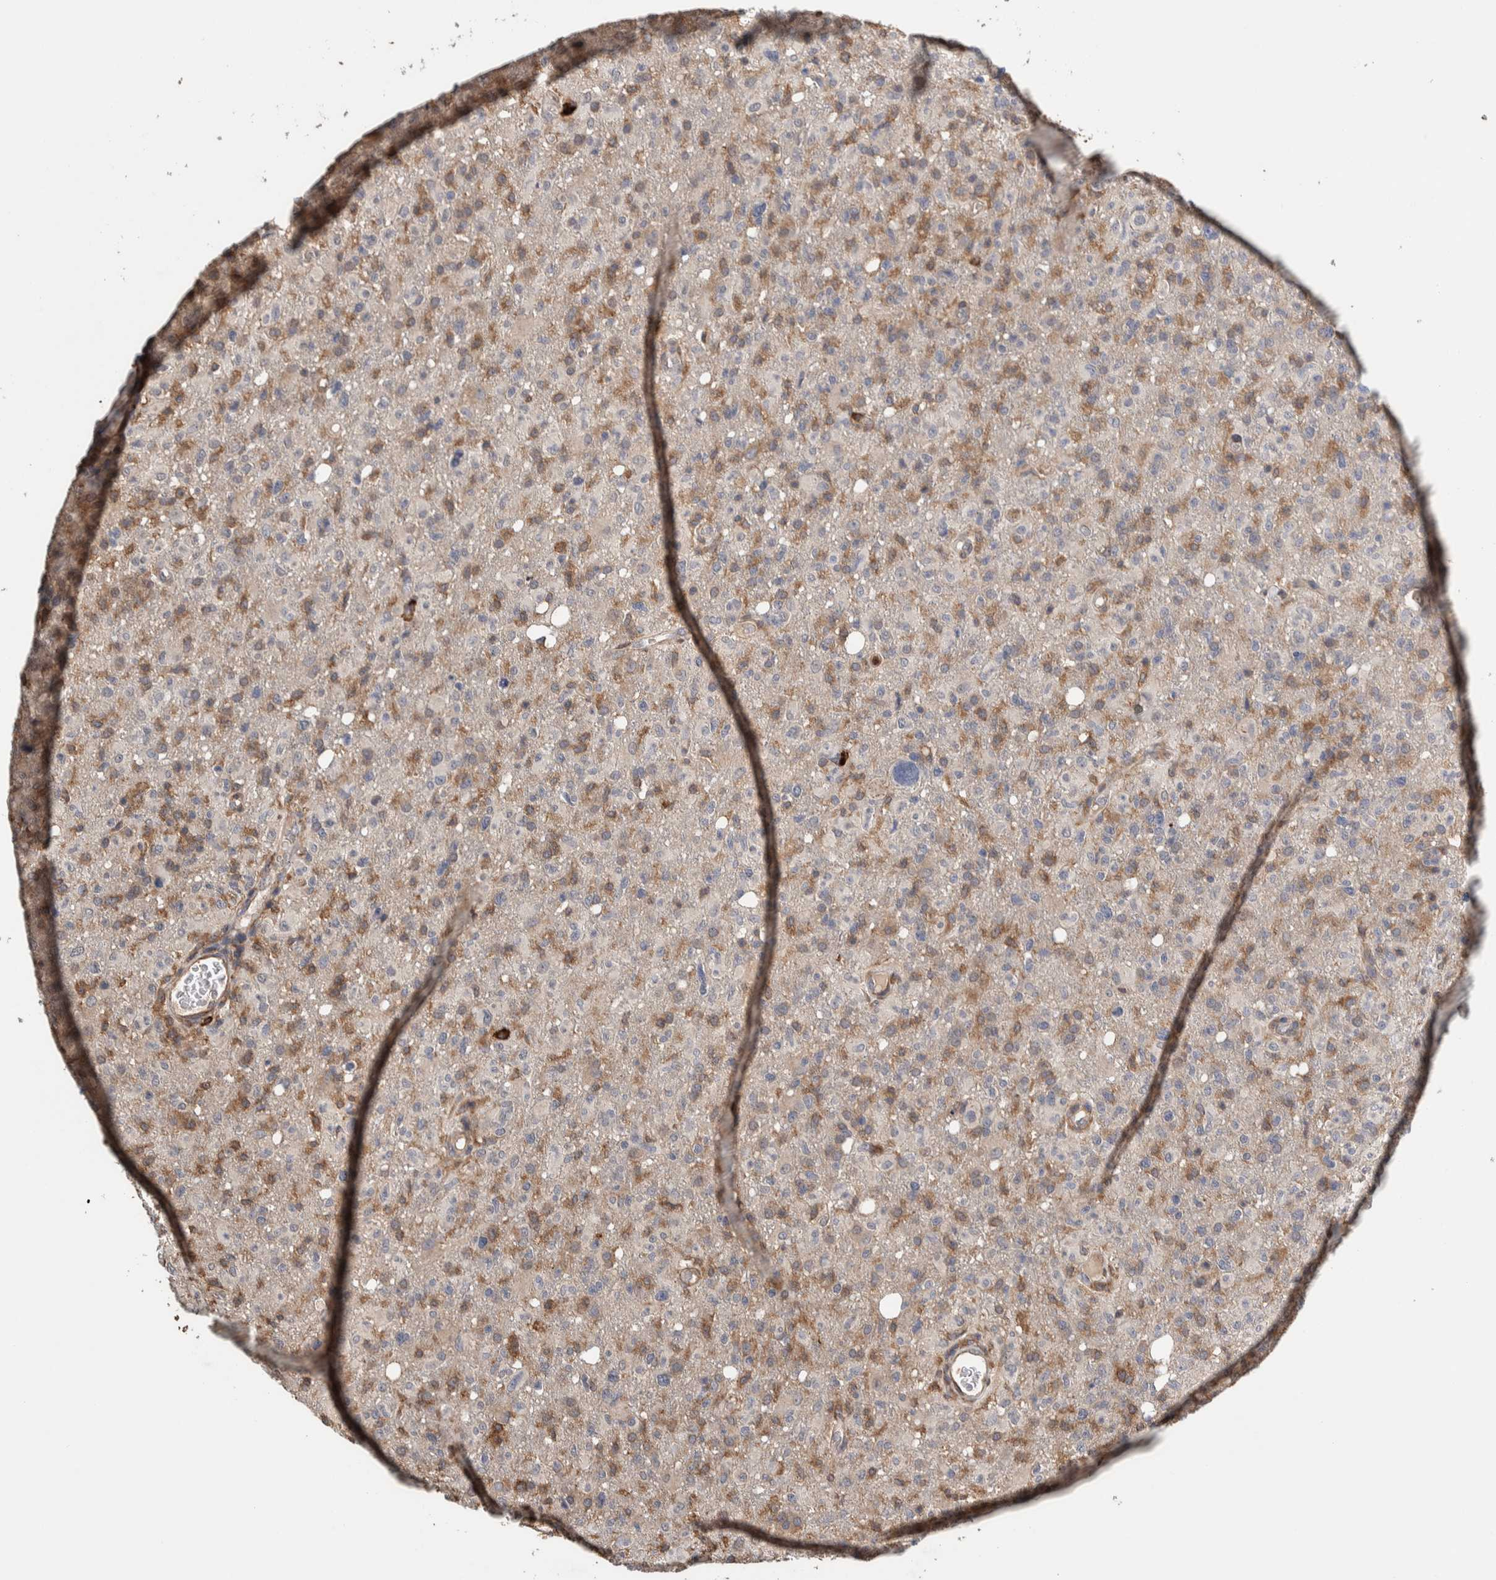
{"staining": {"intensity": "moderate", "quantity": "25%-75%", "location": "cytoplasmic/membranous"}, "tissue": "glioma", "cell_type": "Tumor cells", "image_type": "cancer", "snomed": [{"axis": "morphology", "description": "Glioma, malignant, High grade"}, {"axis": "topography", "description": "Brain"}], "caption": "IHC staining of high-grade glioma (malignant), which shows medium levels of moderate cytoplasmic/membranous positivity in about 25%-75% of tumor cells indicating moderate cytoplasmic/membranous protein staining. The staining was performed using DAB (3,3'-diaminobenzidine) (brown) for protein detection and nuclei were counterstained in hematoxylin (blue).", "gene": "PLA2G3", "patient": {"sex": "female", "age": 57}}